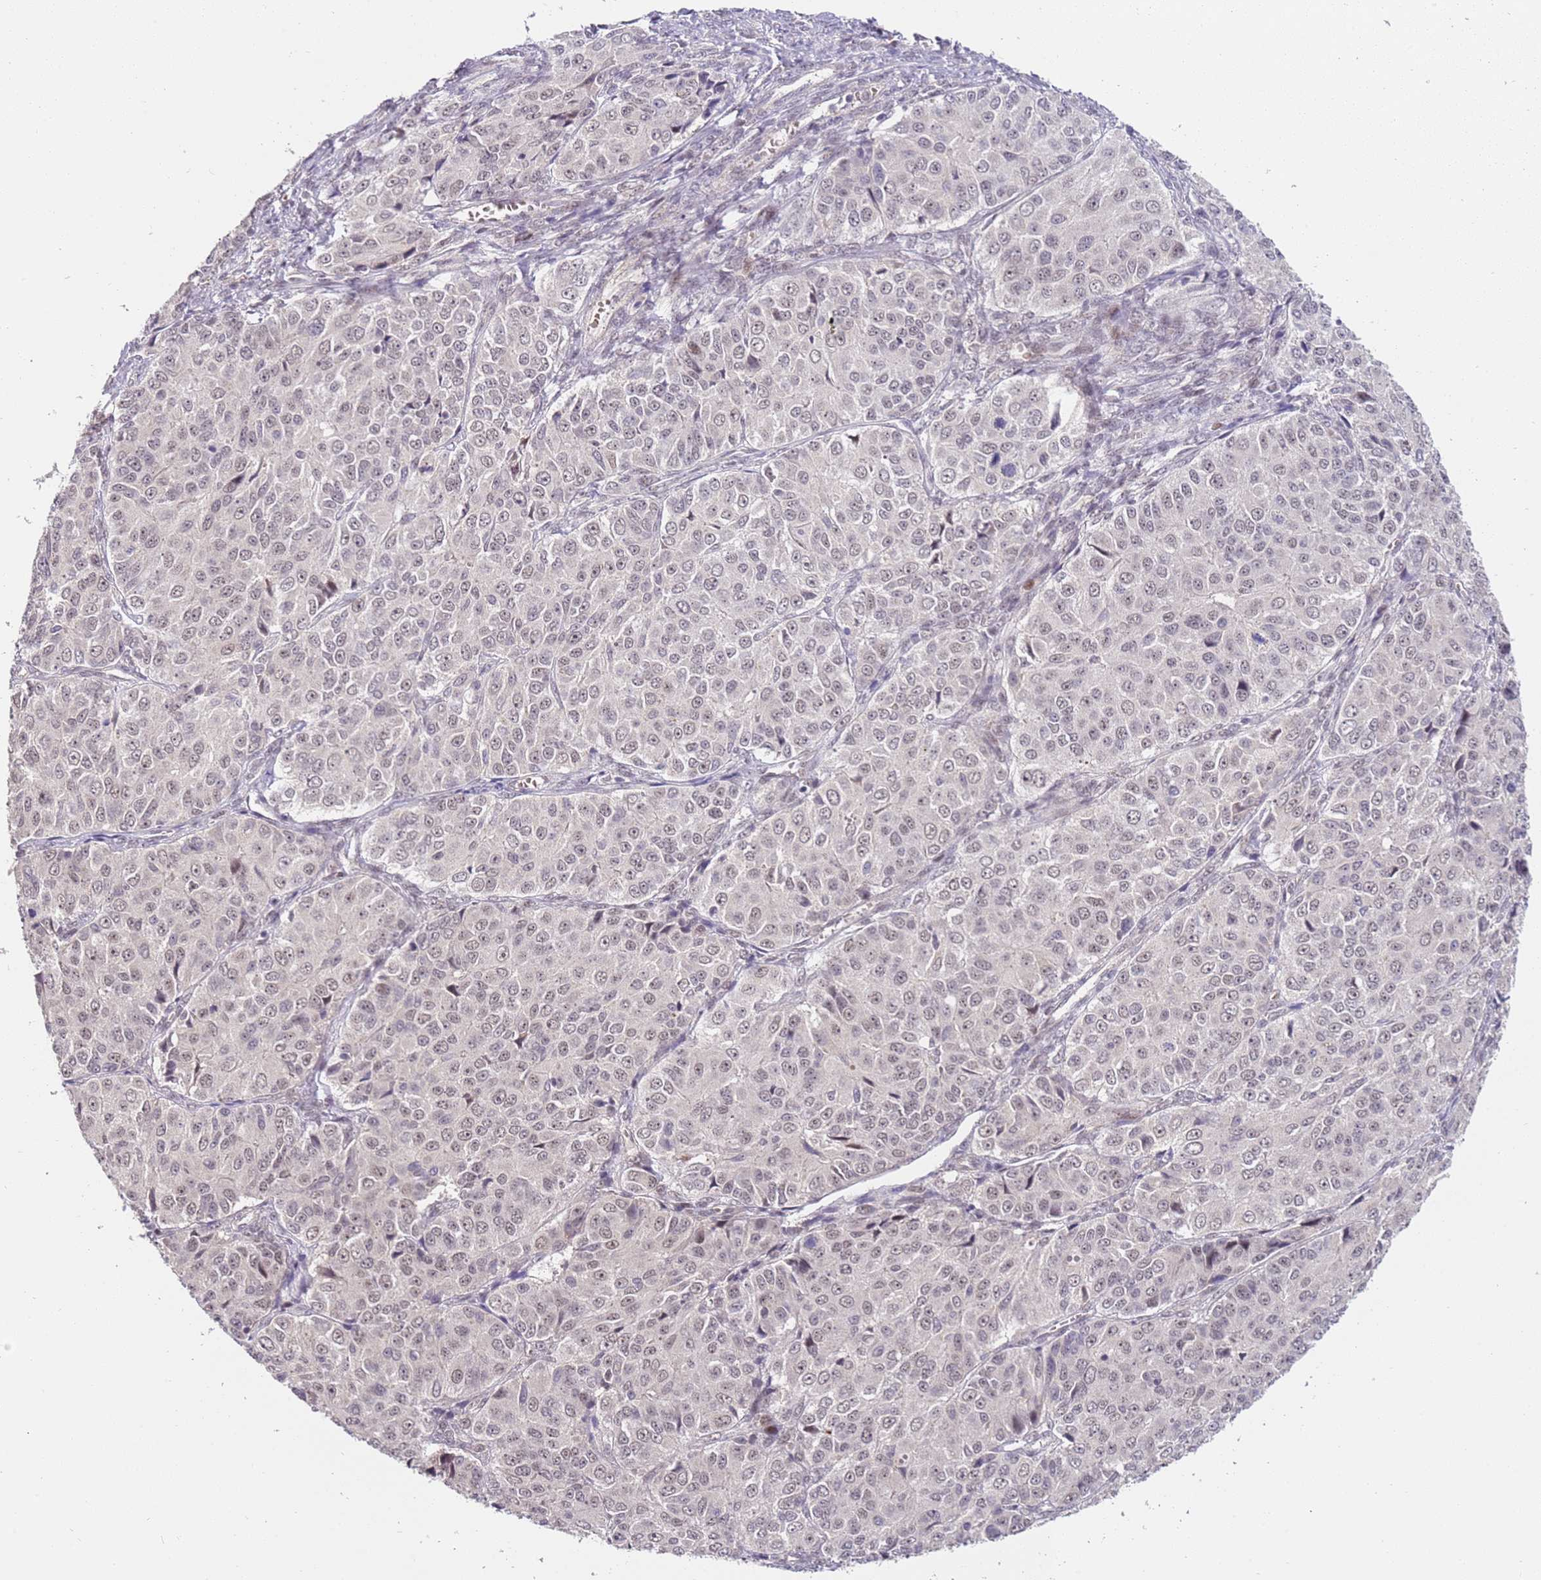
{"staining": {"intensity": "weak", "quantity": "<25%", "location": "nuclear"}, "tissue": "ovarian cancer", "cell_type": "Tumor cells", "image_type": "cancer", "snomed": [{"axis": "morphology", "description": "Carcinoma, endometroid"}, {"axis": "topography", "description": "Ovary"}], "caption": "A high-resolution micrograph shows immunohistochemistry staining of ovarian cancer, which exhibits no significant staining in tumor cells. The staining was performed using DAB (3,3'-diaminobenzidine) to visualize the protein expression in brown, while the nuclei were stained in blue with hematoxylin (Magnification: 20x).", "gene": "LGALSL", "patient": {"sex": "female", "age": 51}}